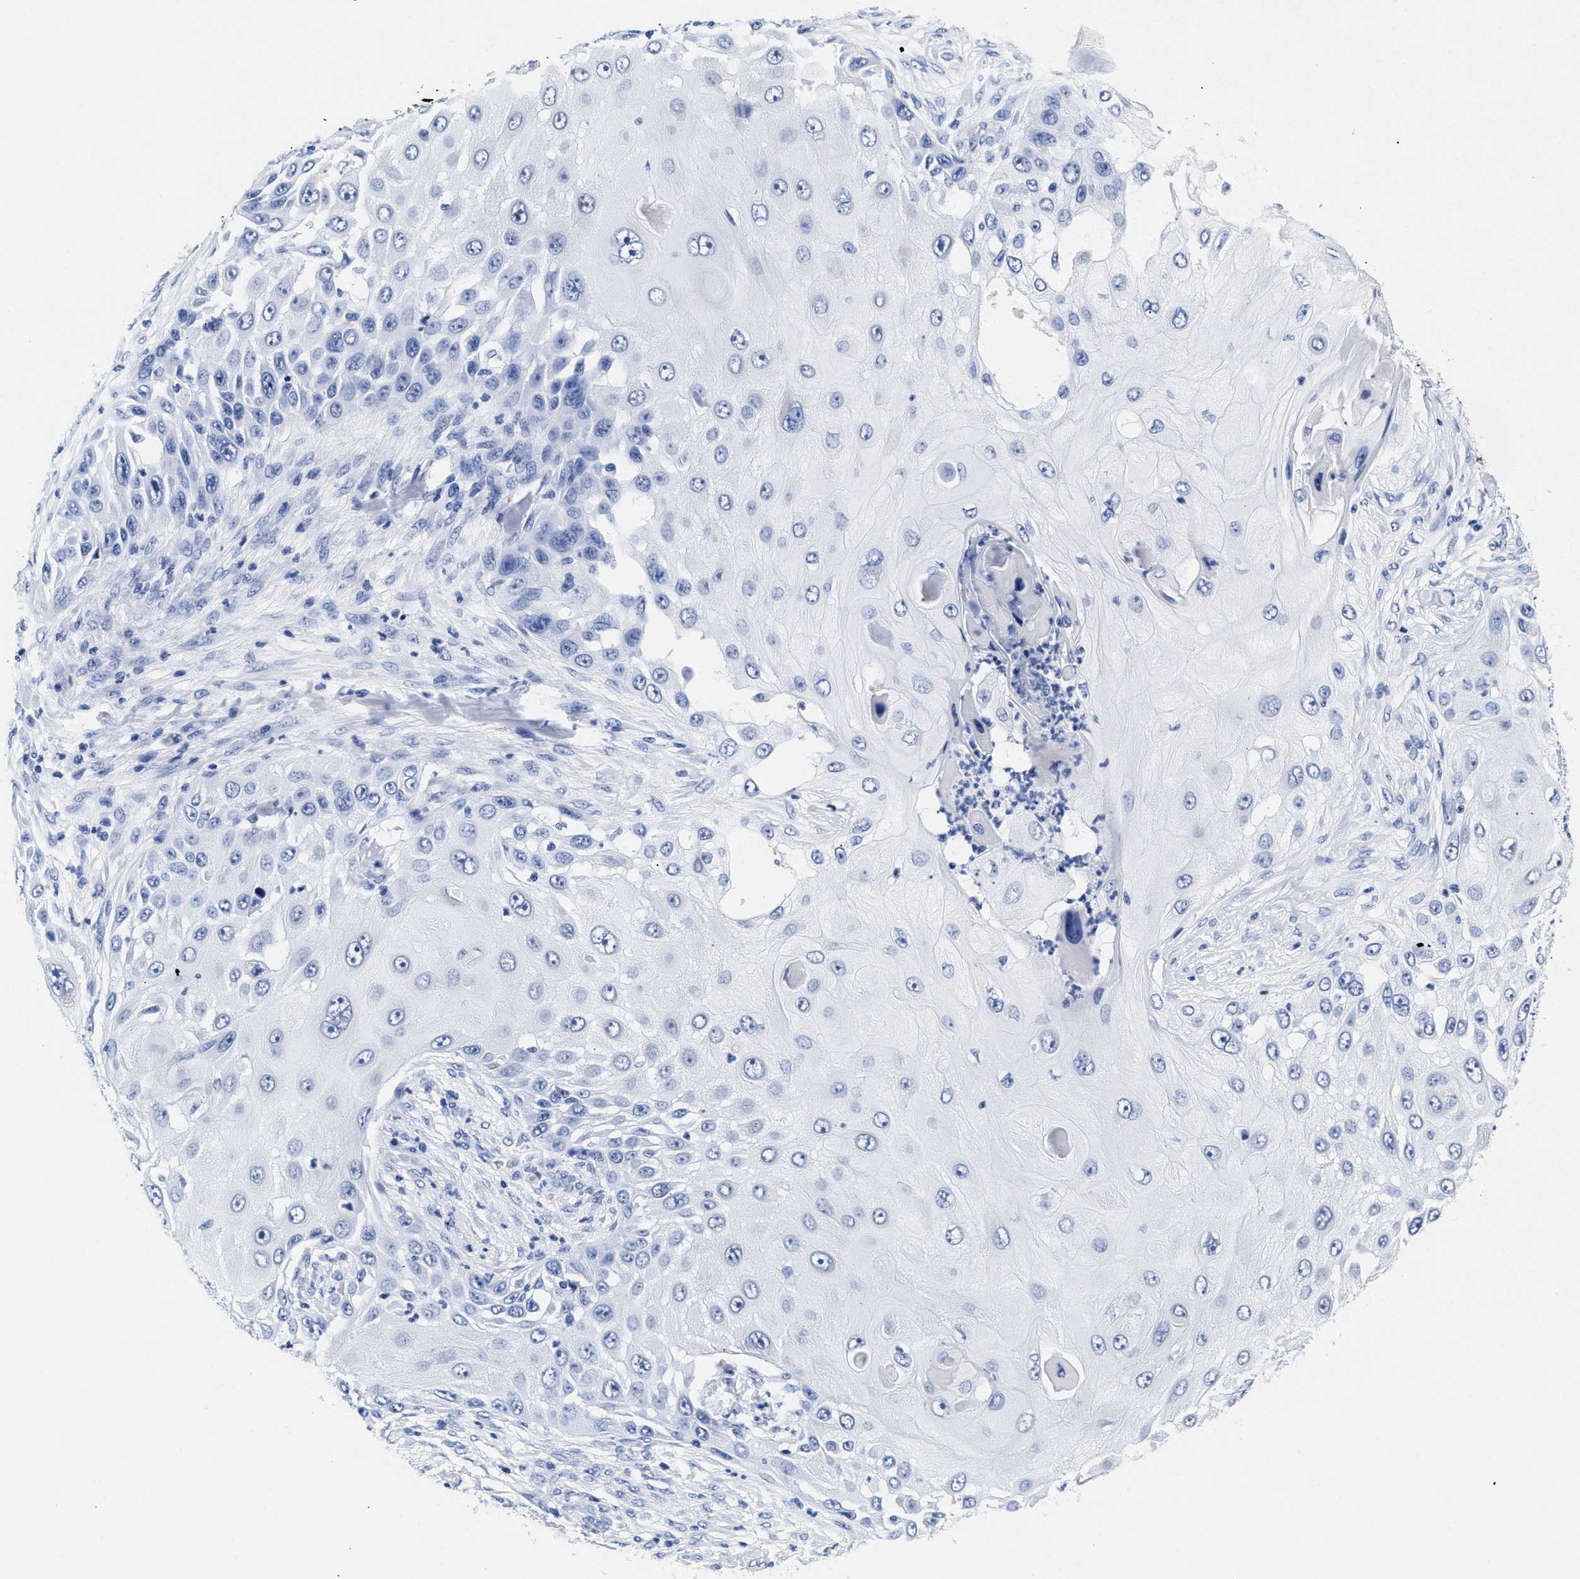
{"staining": {"intensity": "negative", "quantity": "none", "location": "none"}, "tissue": "skin cancer", "cell_type": "Tumor cells", "image_type": "cancer", "snomed": [{"axis": "morphology", "description": "Squamous cell carcinoma, NOS"}, {"axis": "topography", "description": "Skin"}], "caption": "Immunohistochemical staining of human squamous cell carcinoma (skin) exhibits no significant positivity in tumor cells. (Brightfield microscopy of DAB (3,3'-diaminobenzidine) immunohistochemistry at high magnification).", "gene": "TREML1", "patient": {"sex": "female", "age": 44}}